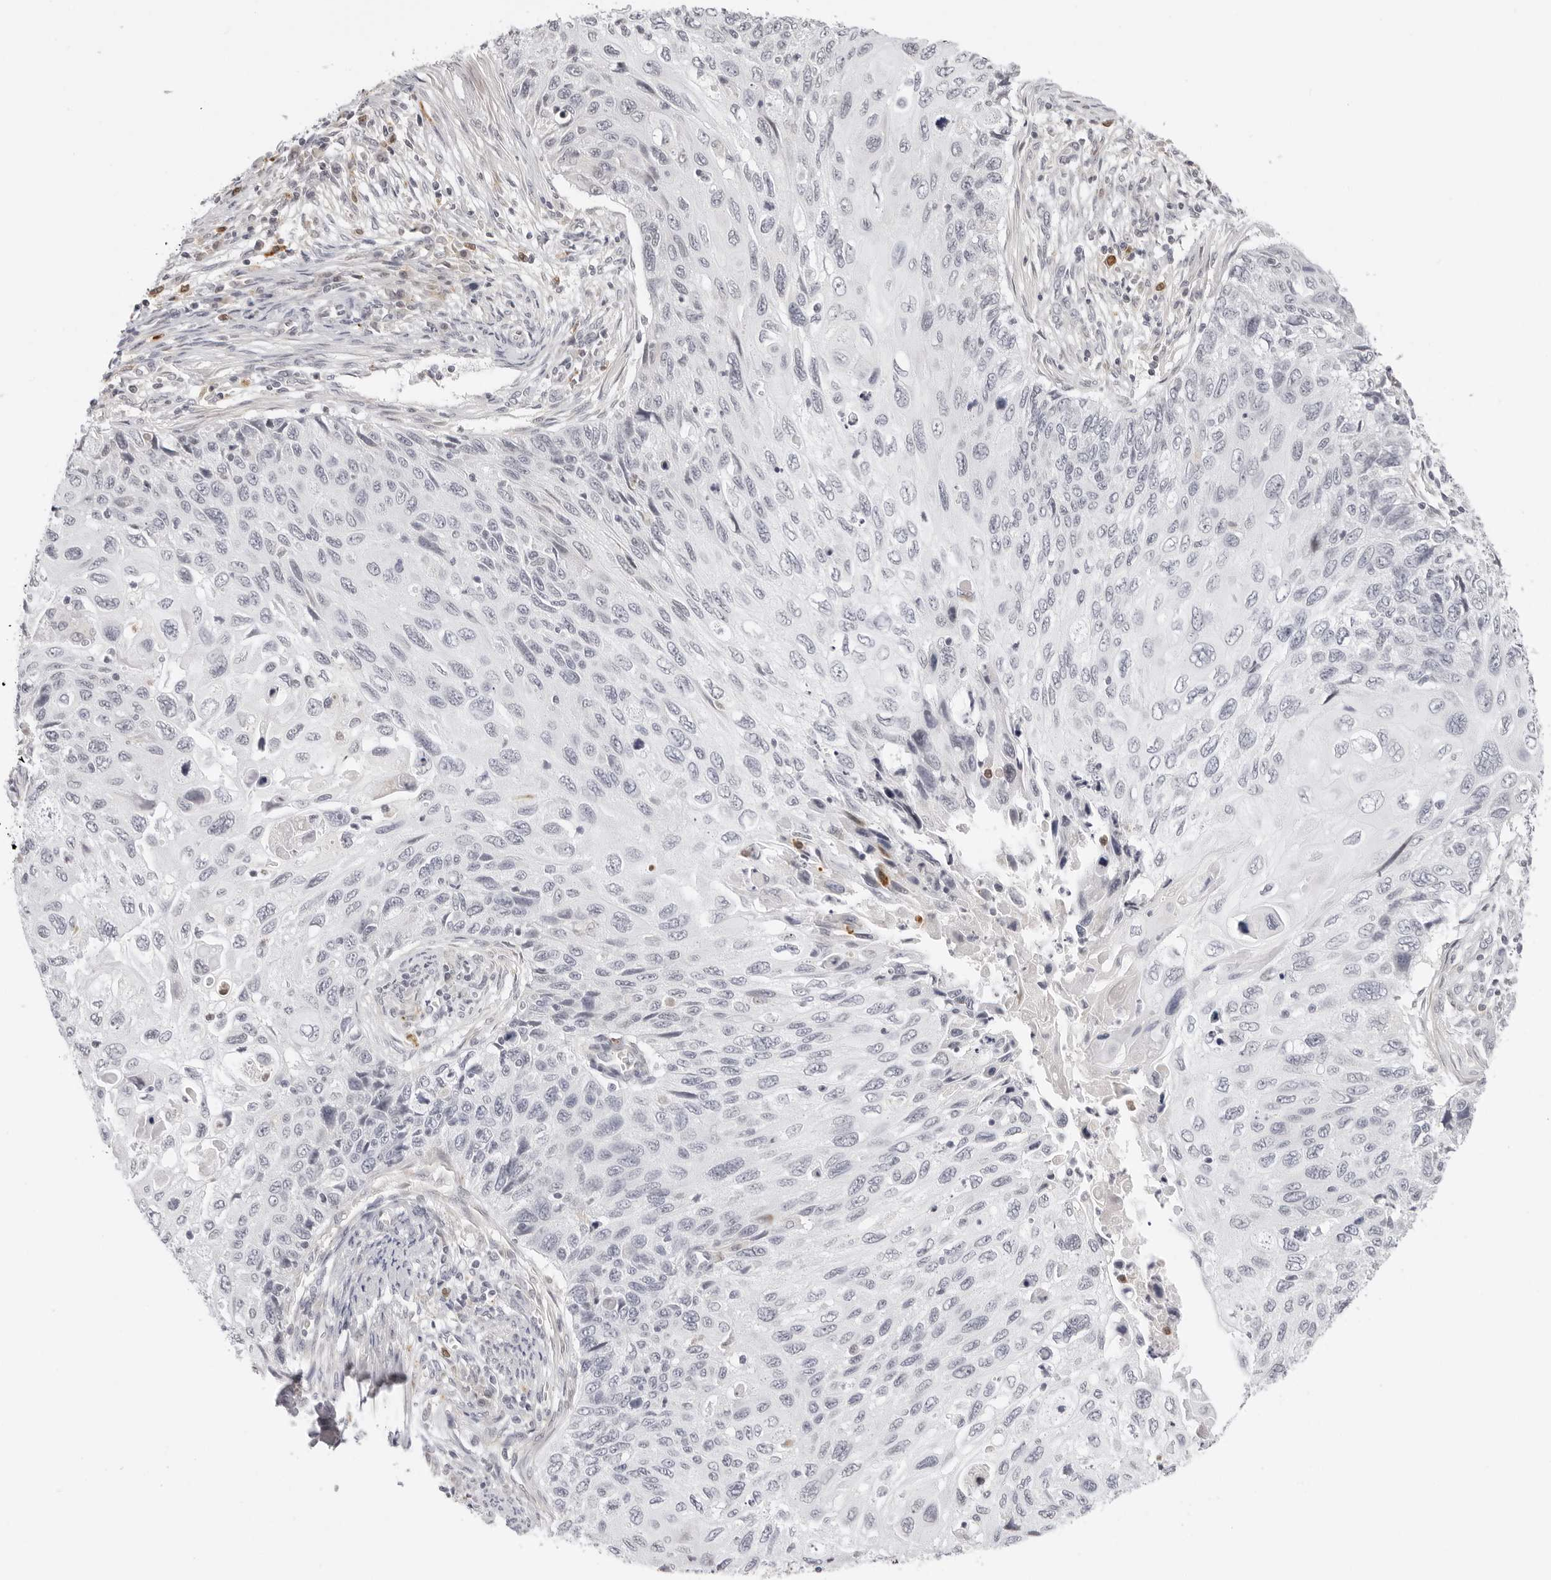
{"staining": {"intensity": "negative", "quantity": "none", "location": "none"}, "tissue": "cervical cancer", "cell_type": "Tumor cells", "image_type": "cancer", "snomed": [{"axis": "morphology", "description": "Squamous cell carcinoma, NOS"}, {"axis": "topography", "description": "Cervix"}], "caption": "There is no significant expression in tumor cells of cervical squamous cell carcinoma.", "gene": "STRADB", "patient": {"sex": "female", "age": 70}}